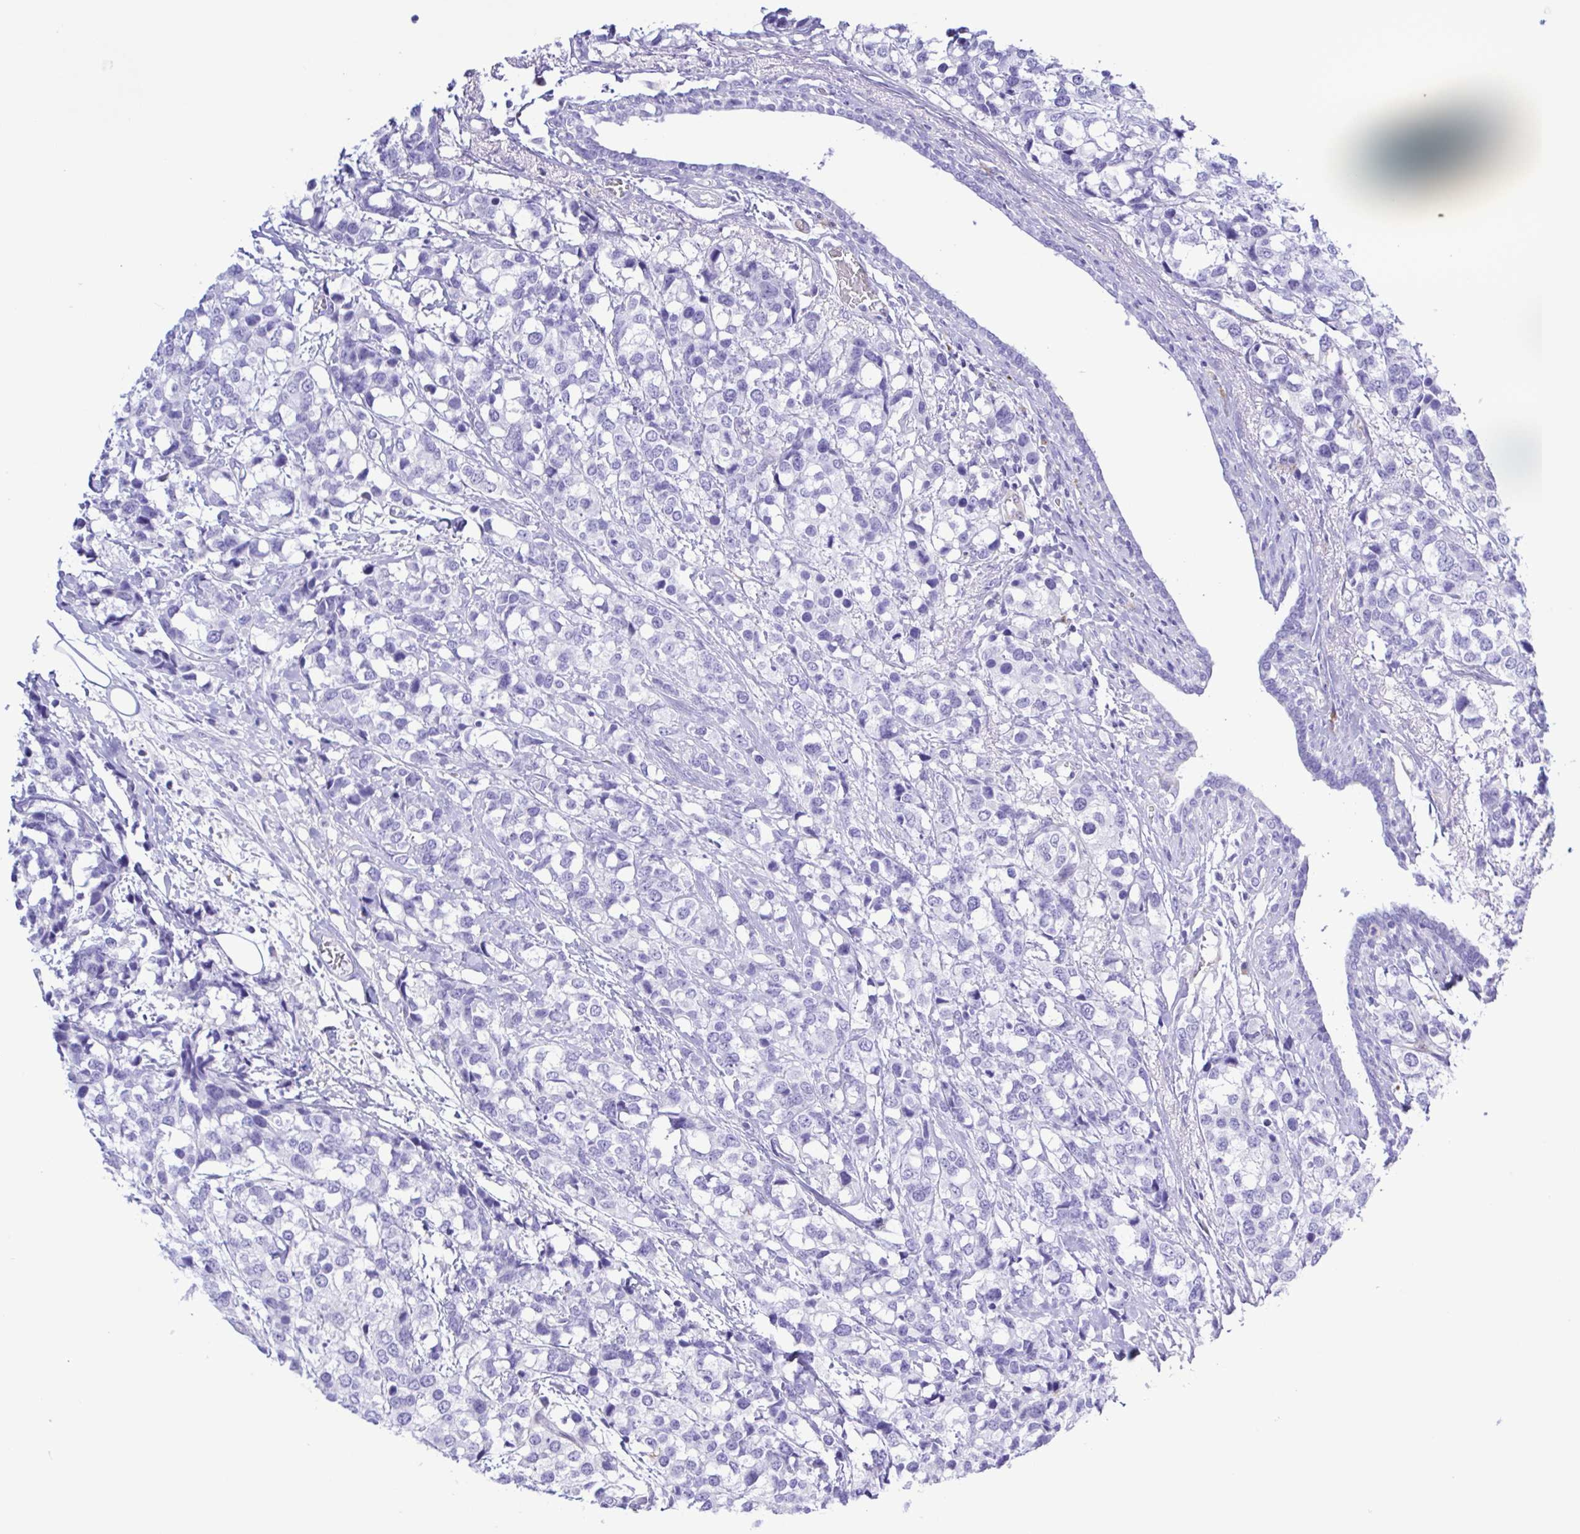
{"staining": {"intensity": "negative", "quantity": "none", "location": "none"}, "tissue": "breast cancer", "cell_type": "Tumor cells", "image_type": "cancer", "snomed": [{"axis": "morphology", "description": "Lobular carcinoma"}, {"axis": "topography", "description": "Breast"}], "caption": "Protein analysis of breast lobular carcinoma demonstrates no significant positivity in tumor cells.", "gene": "GPR17", "patient": {"sex": "female", "age": 59}}